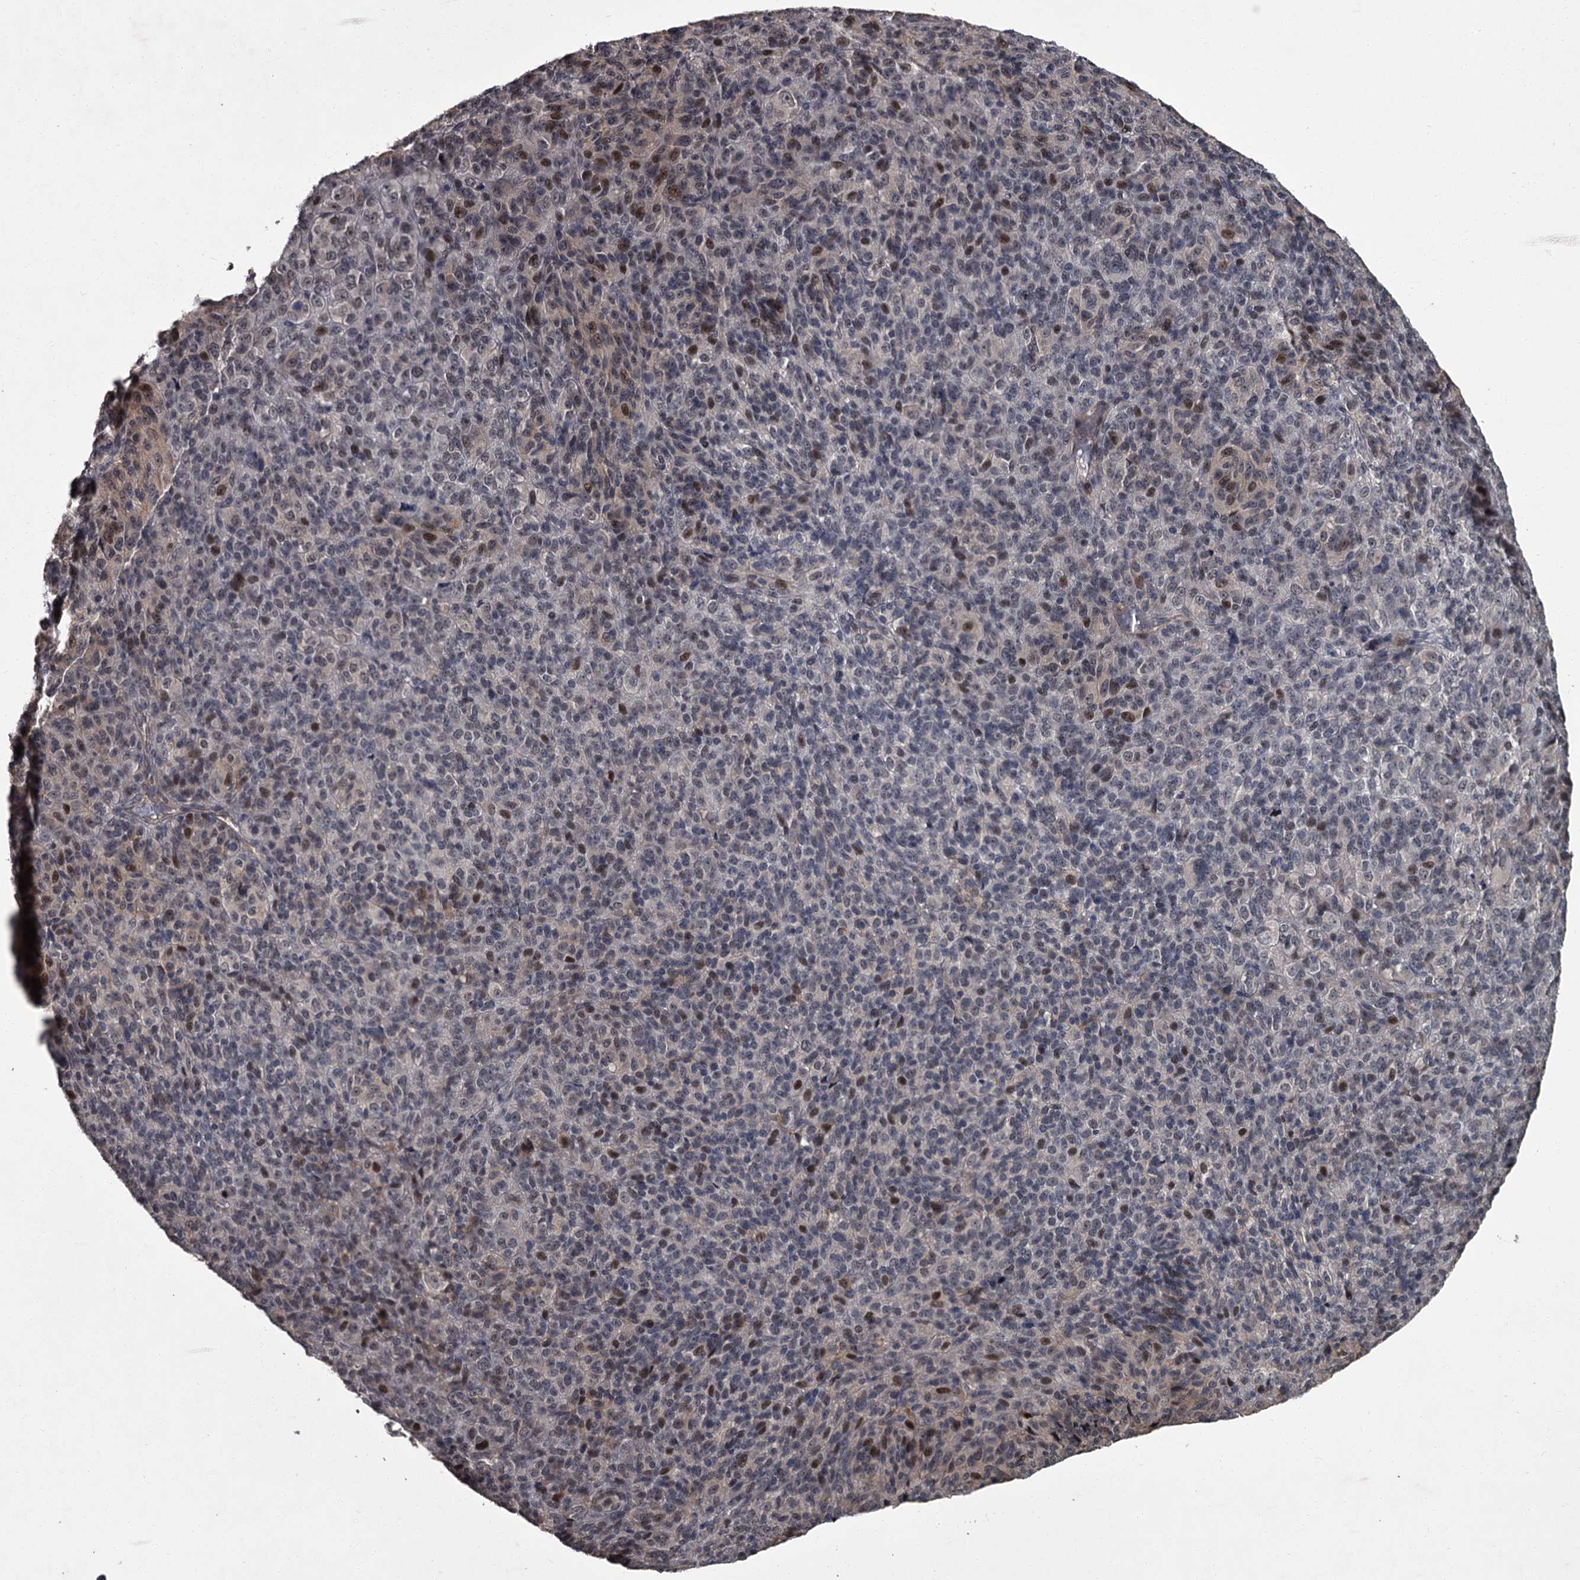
{"staining": {"intensity": "moderate", "quantity": "<25%", "location": "nuclear"}, "tissue": "melanoma", "cell_type": "Tumor cells", "image_type": "cancer", "snomed": [{"axis": "morphology", "description": "Malignant melanoma, Metastatic site"}, {"axis": "topography", "description": "Brain"}], "caption": "DAB (3,3'-diaminobenzidine) immunohistochemical staining of human melanoma reveals moderate nuclear protein positivity in about <25% of tumor cells. (DAB = brown stain, brightfield microscopy at high magnification).", "gene": "FLVCR2", "patient": {"sex": "female", "age": 56}}